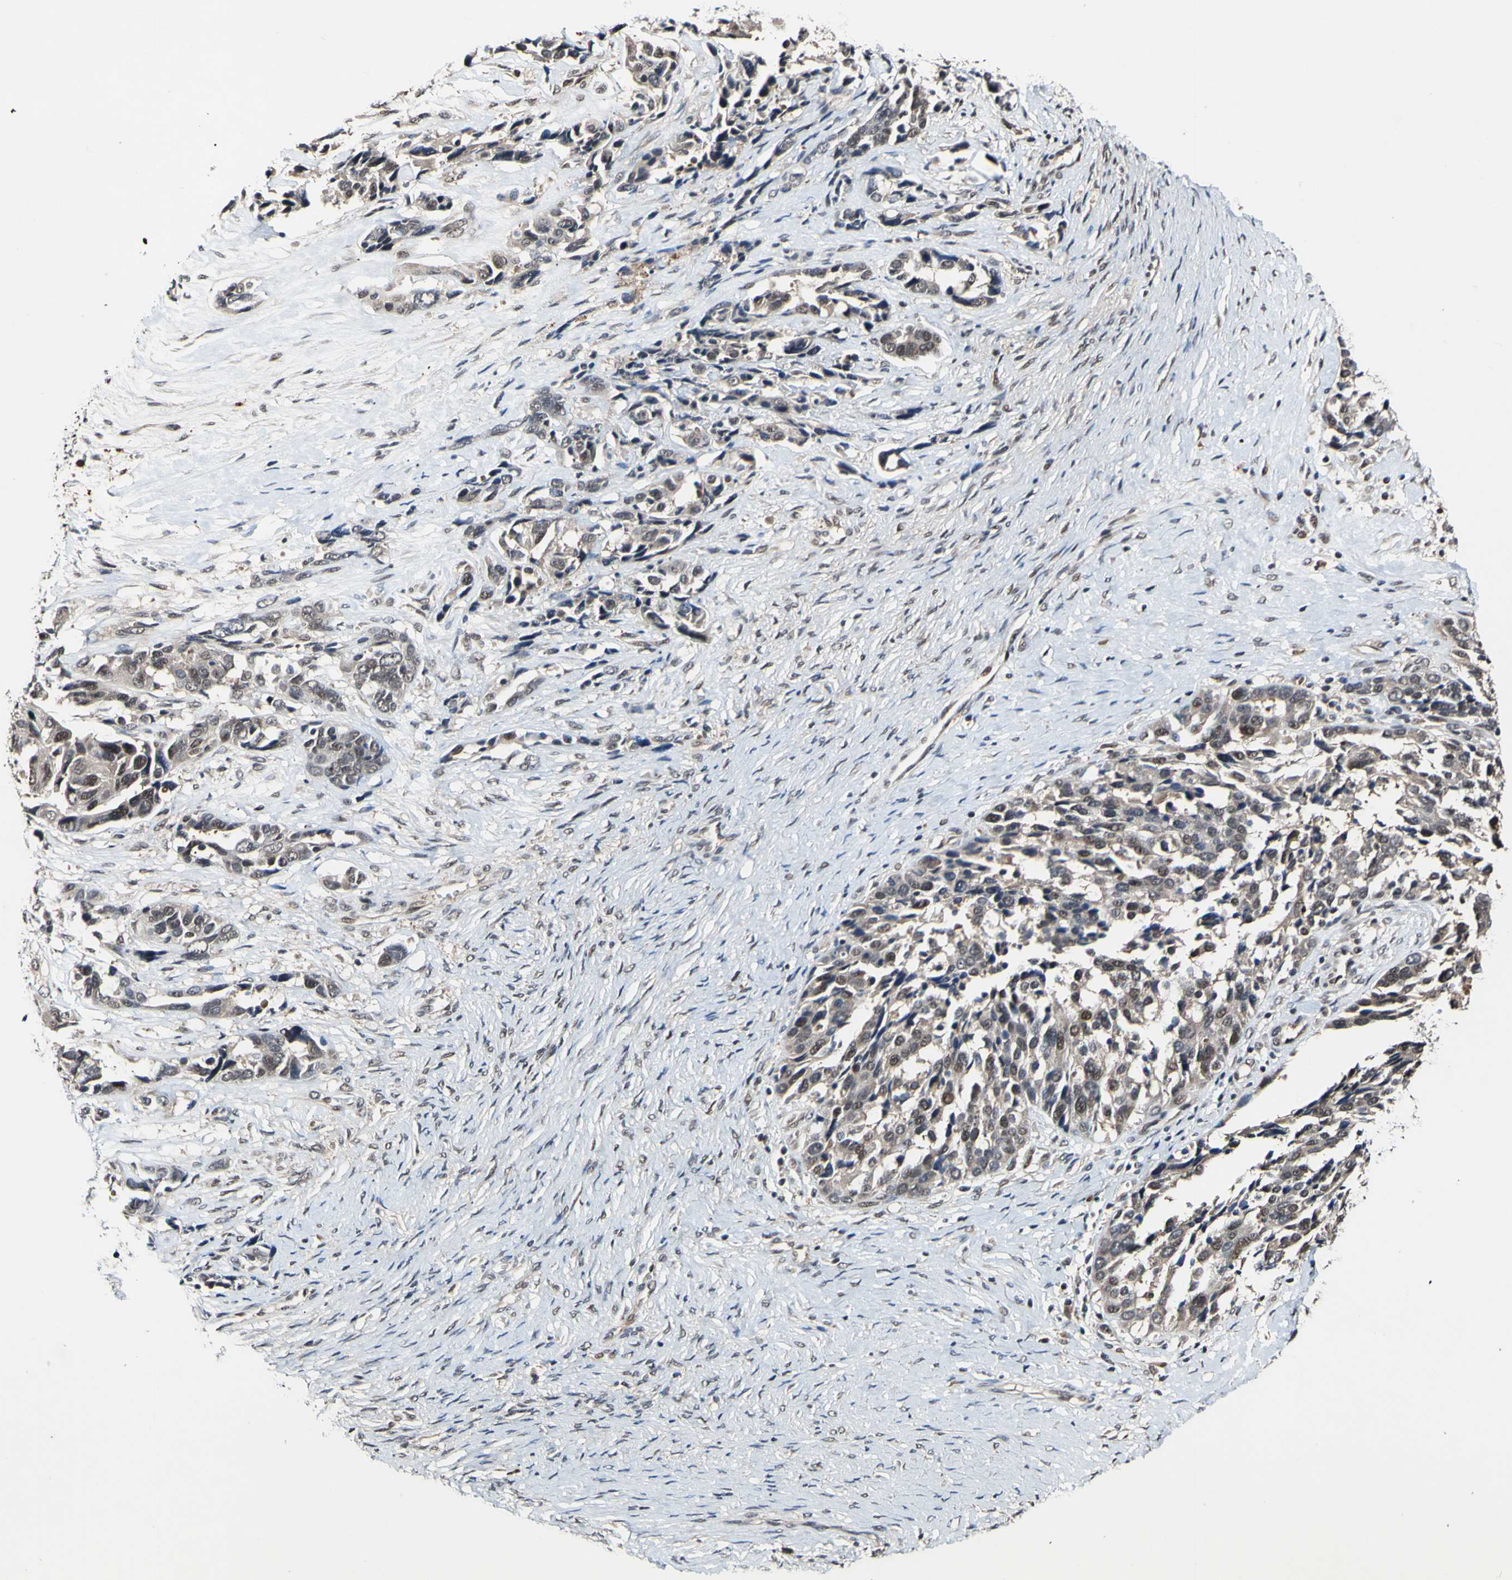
{"staining": {"intensity": "weak", "quantity": ">75%", "location": "cytoplasmic/membranous,nuclear"}, "tissue": "ovarian cancer", "cell_type": "Tumor cells", "image_type": "cancer", "snomed": [{"axis": "morphology", "description": "Cystadenocarcinoma, serous, NOS"}, {"axis": "topography", "description": "Ovary"}], "caption": "This is a micrograph of immunohistochemistry staining of serous cystadenocarcinoma (ovarian), which shows weak expression in the cytoplasmic/membranous and nuclear of tumor cells.", "gene": "PSMD10", "patient": {"sex": "female", "age": 44}}